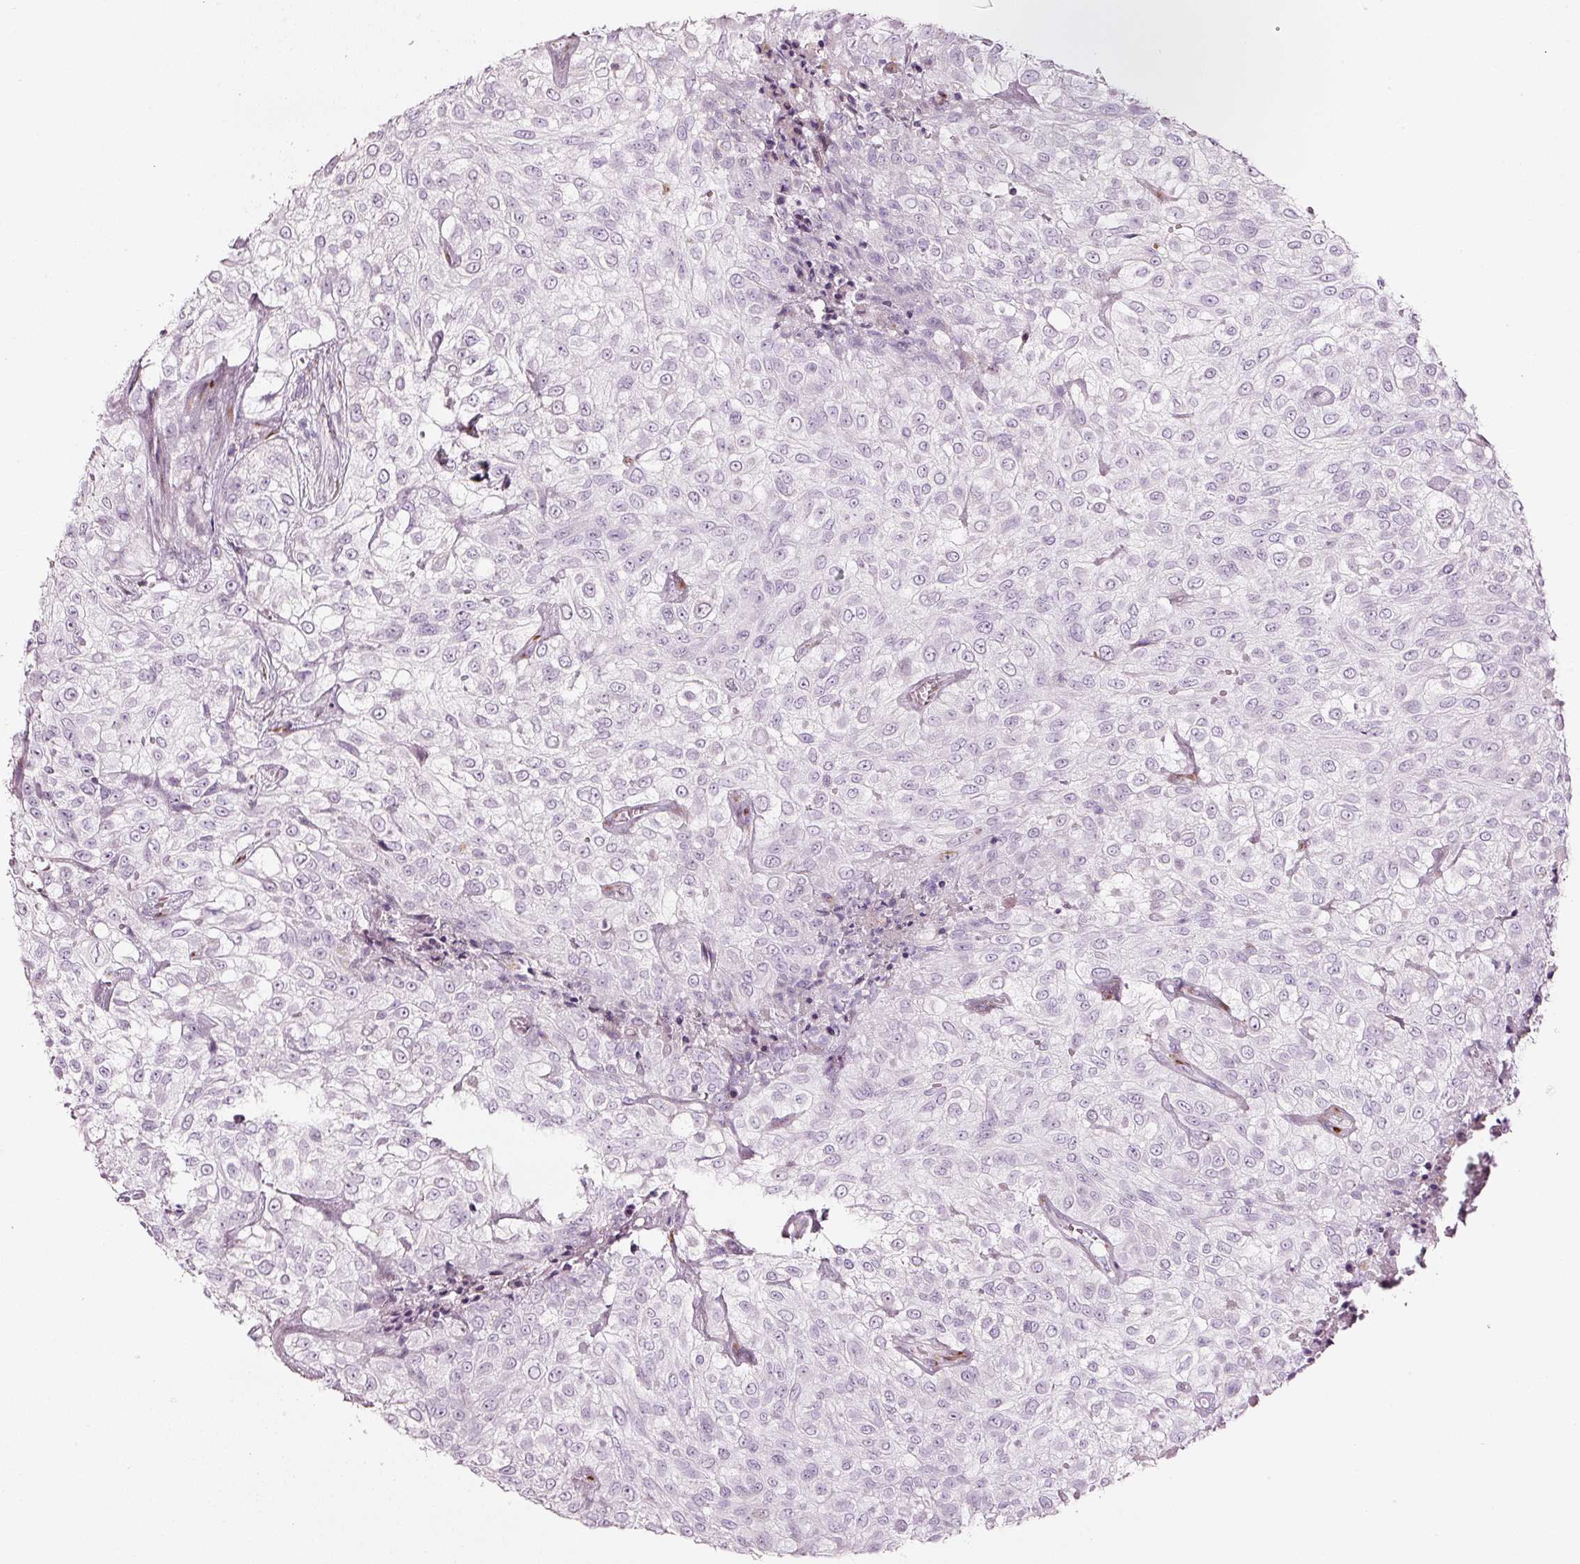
{"staining": {"intensity": "negative", "quantity": "none", "location": "none"}, "tissue": "urothelial cancer", "cell_type": "Tumor cells", "image_type": "cancer", "snomed": [{"axis": "morphology", "description": "Urothelial carcinoma, High grade"}, {"axis": "topography", "description": "Urinary bladder"}], "caption": "Tumor cells show no significant protein expression in urothelial cancer. Brightfield microscopy of immunohistochemistry (IHC) stained with DAB (3,3'-diaminobenzidine) (brown) and hematoxylin (blue), captured at high magnification.", "gene": "SDF4", "patient": {"sex": "male", "age": 56}}